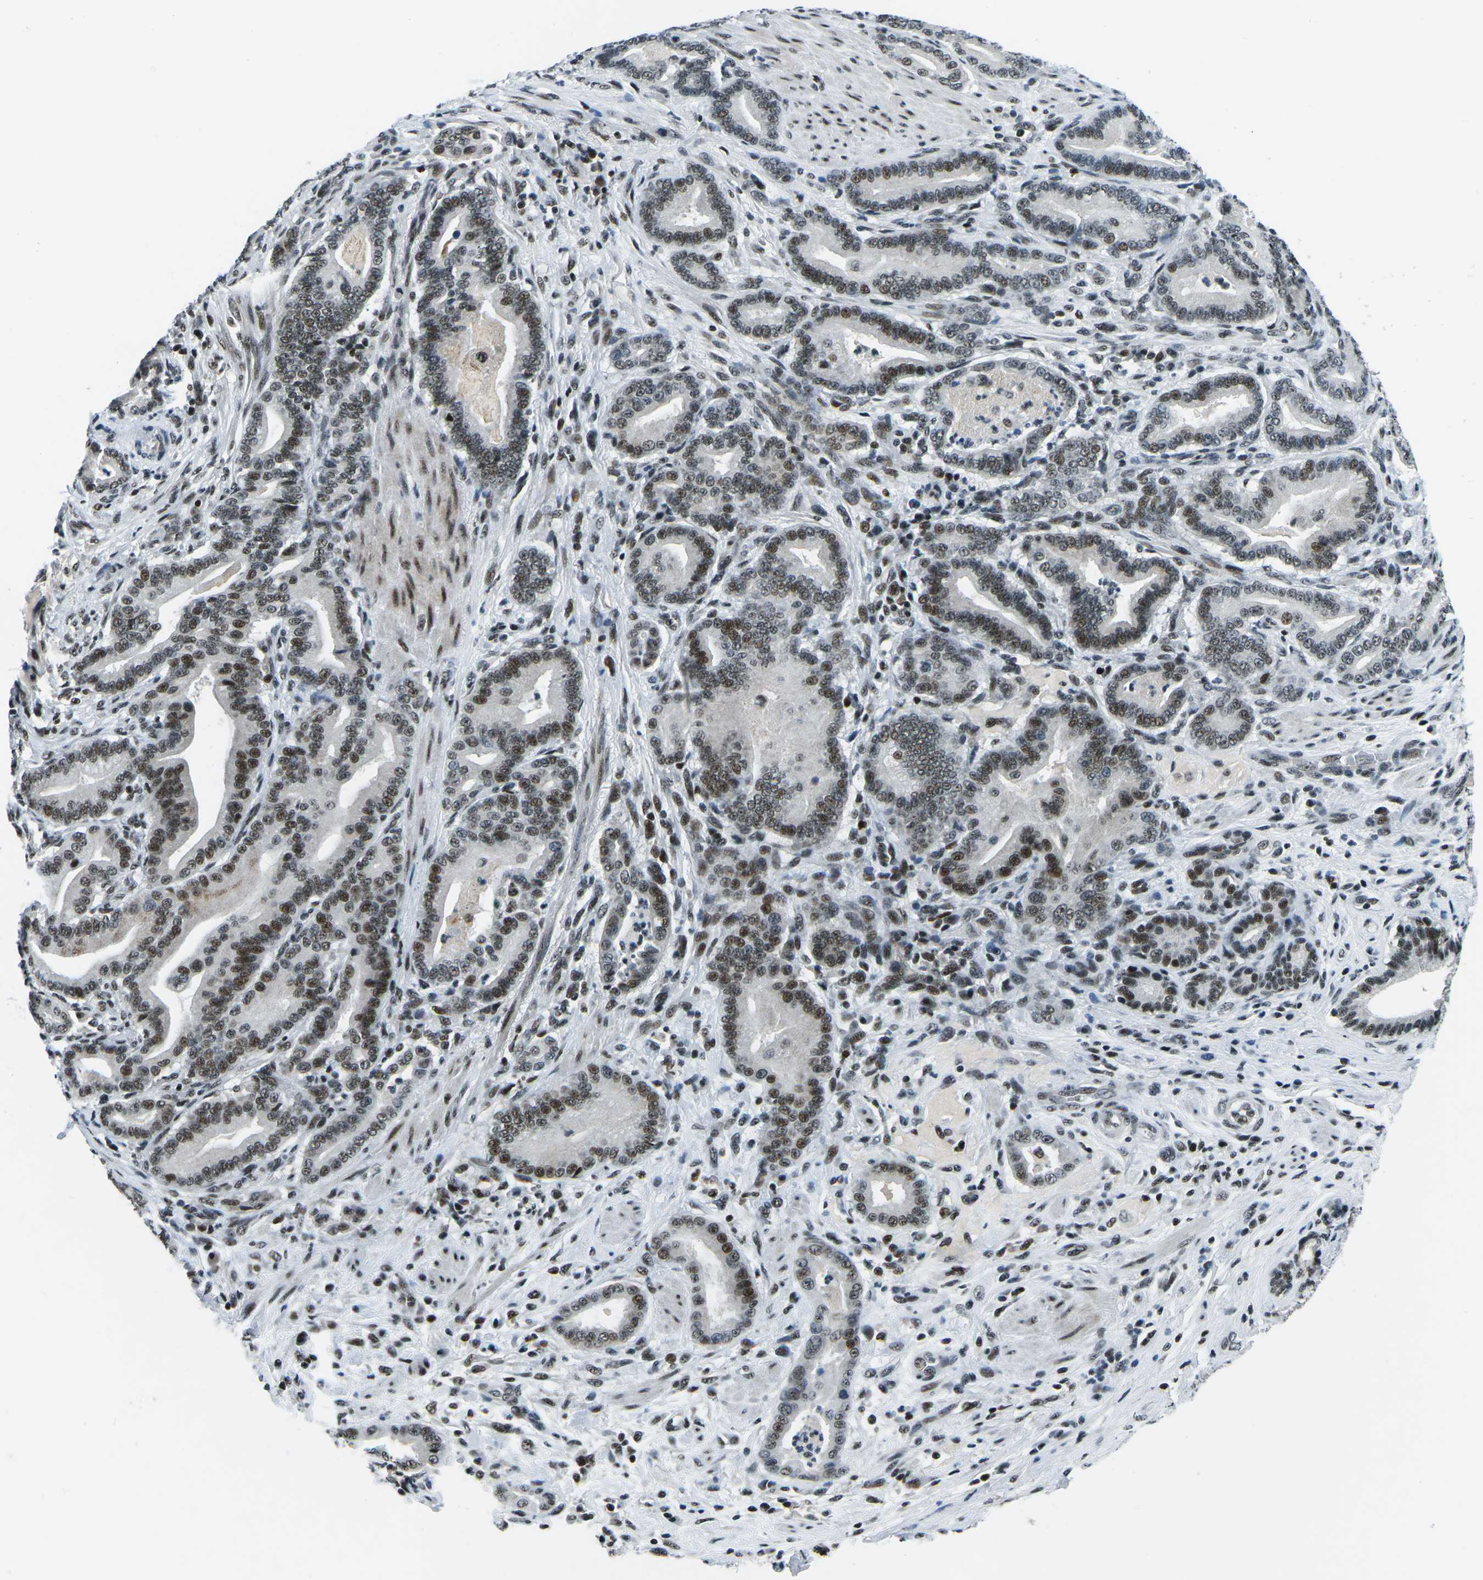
{"staining": {"intensity": "moderate", "quantity": ">75%", "location": "nuclear"}, "tissue": "pancreatic cancer", "cell_type": "Tumor cells", "image_type": "cancer", "snomed": [{"axis": "morphology", "description": "Normal tissue, NOS"}, {"axis": "morphology", "description": "Adenocarcinoma, NOS"}, {"axis": "topography", "description": "Pancreas"}], "caption": "Moderate nuclear expression for a protein is identified in about >75% of tumor cells of pancreatic cancer using IHC.", "gene": "RBL2", "patient": {"sex": "male", "age": 63}}